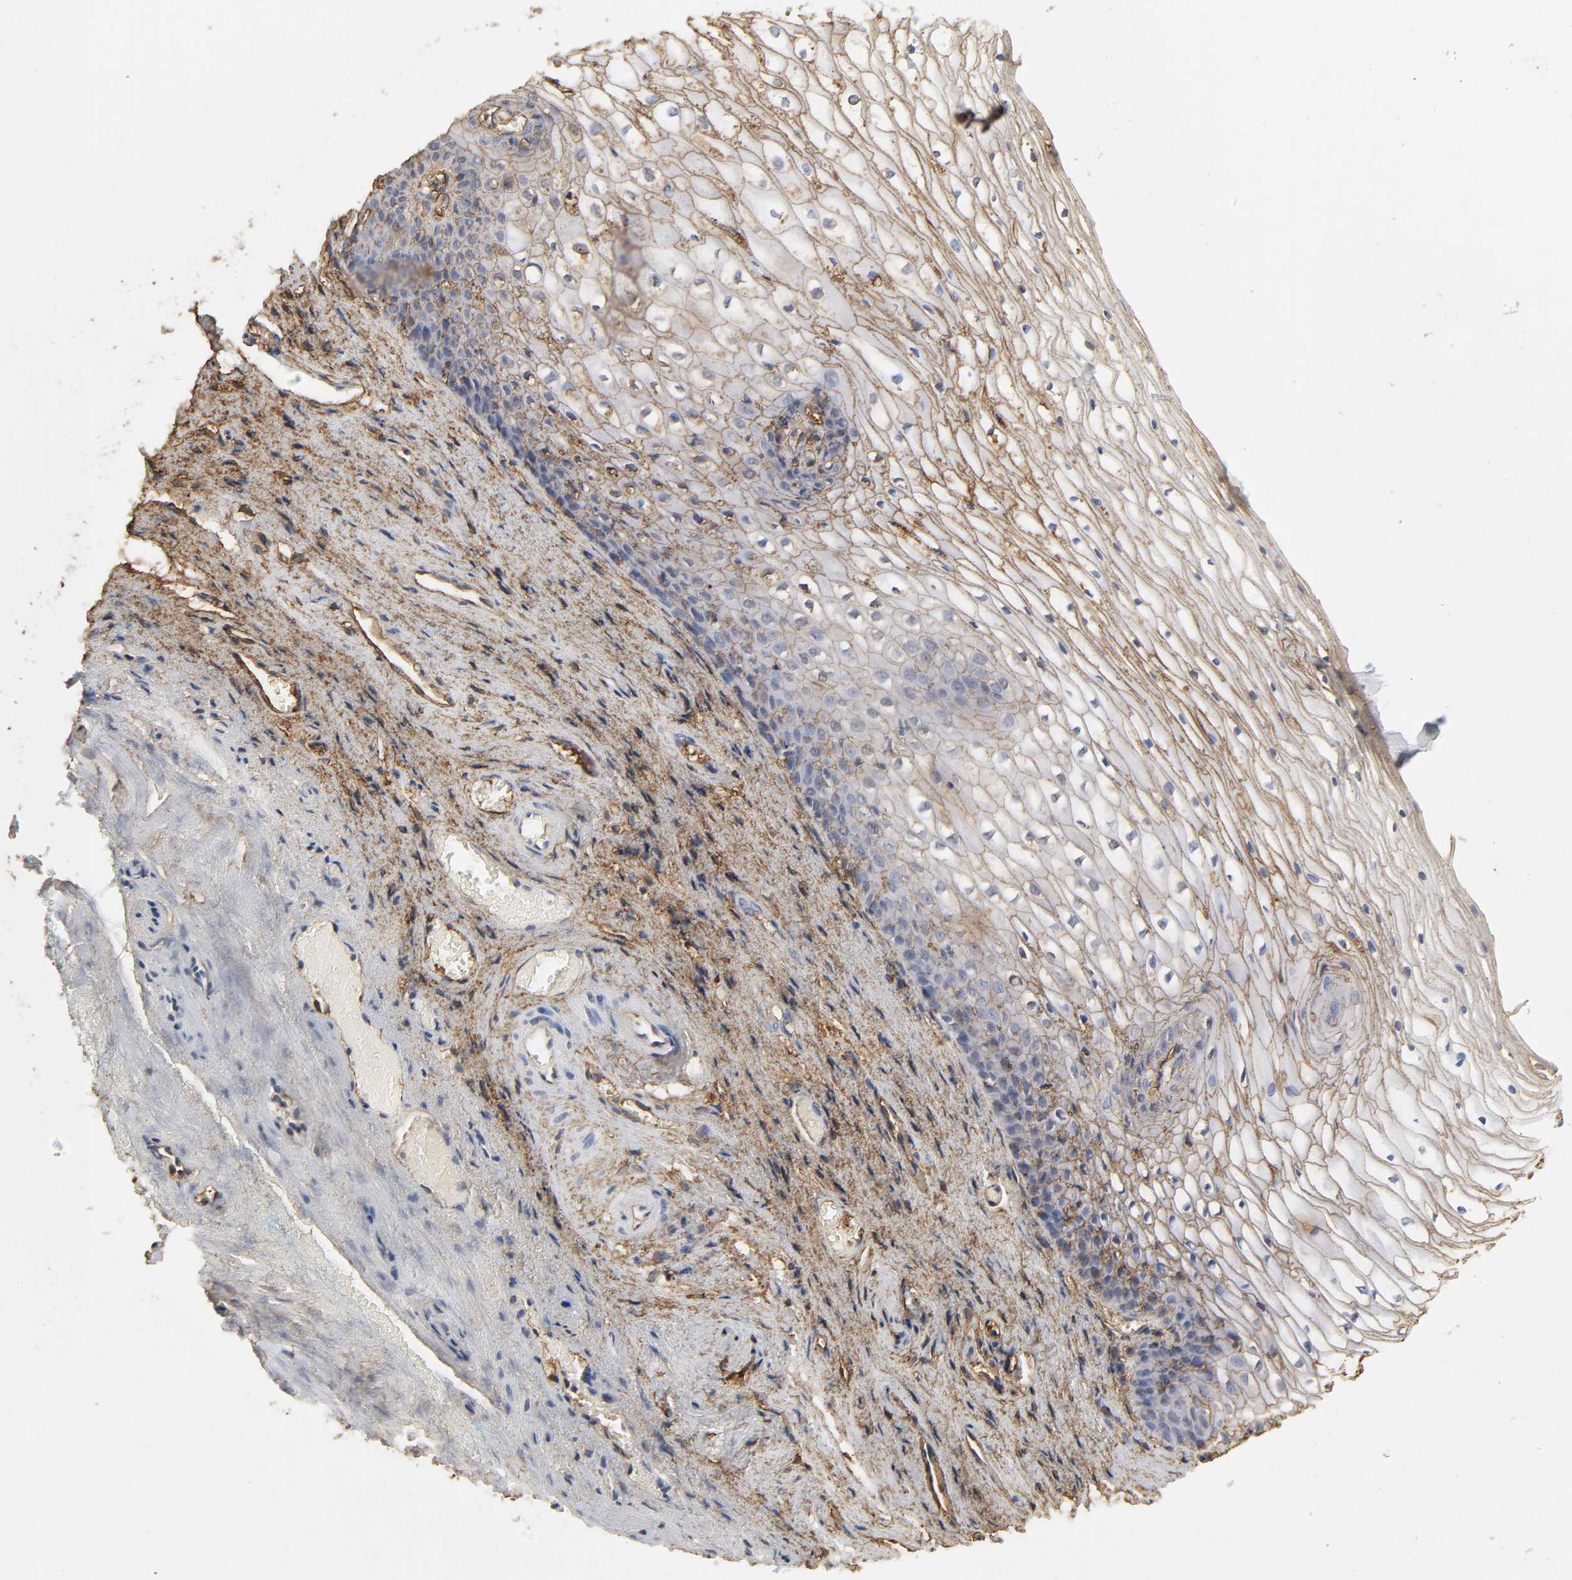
{"staining": {"intensity": "moderate", "quantity": "25%-75%", "location": "cytoplasmic/membranous"}, "tissue": "vagina", "cell_type": "Squamous epithelial cells", "image_type": "normal", "snomed": [{"axis": "morphology", "description": "Normal tissue, NOS"}, {"axis": "topography", "description": "Vagina"}], "caption": "IHC (DAB) staining of unremarkable human vagina reveals moderate cytoplasmic/membranous protein expression in about 25%-75% of squamous epithelial cells.", "gene": "ANXA2", "patient": {"sex": "female", "age": 34}}